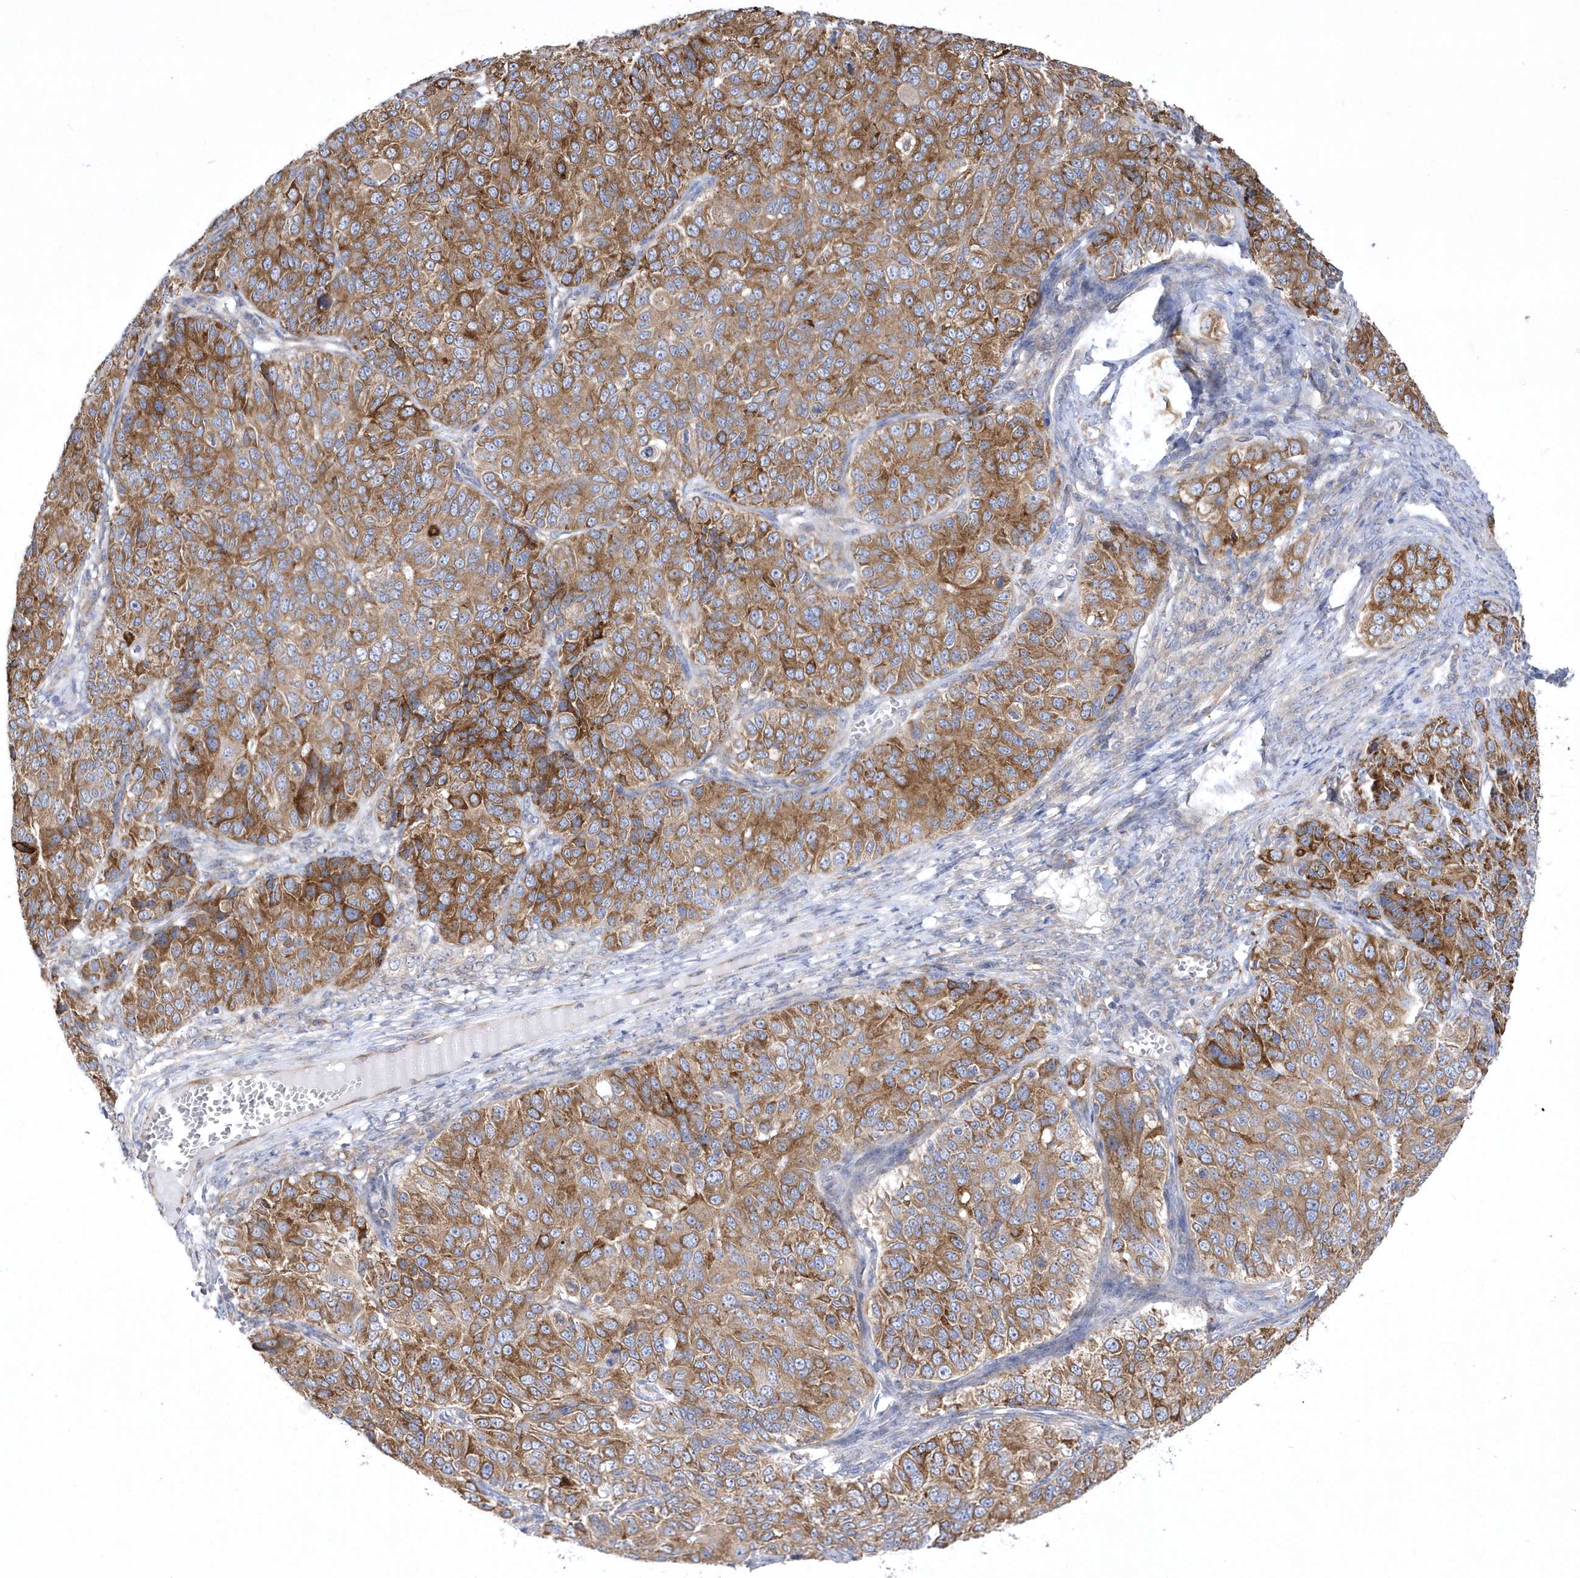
{"staining": {"intensity": "moderate", "quantity": ">75%", "location": "cytoplasmic/membranous"}, "tissue": "ovarian cancer", "cell_type": "Tumor cells", "image_type": "cancer", "snomed": [{"axis": "morphology", "description": "Carcinoma, endometroid"}, {"axis": "topography", "description": "Ovary"}], "caption": "IHC (DAB) staining of human ovarian cancer exhibits moderate cytoplasmic/membranous protein expression in about >75% of tumor cells.", "gene": "MED31", "patient": {"sex": "female", "age": 51}}